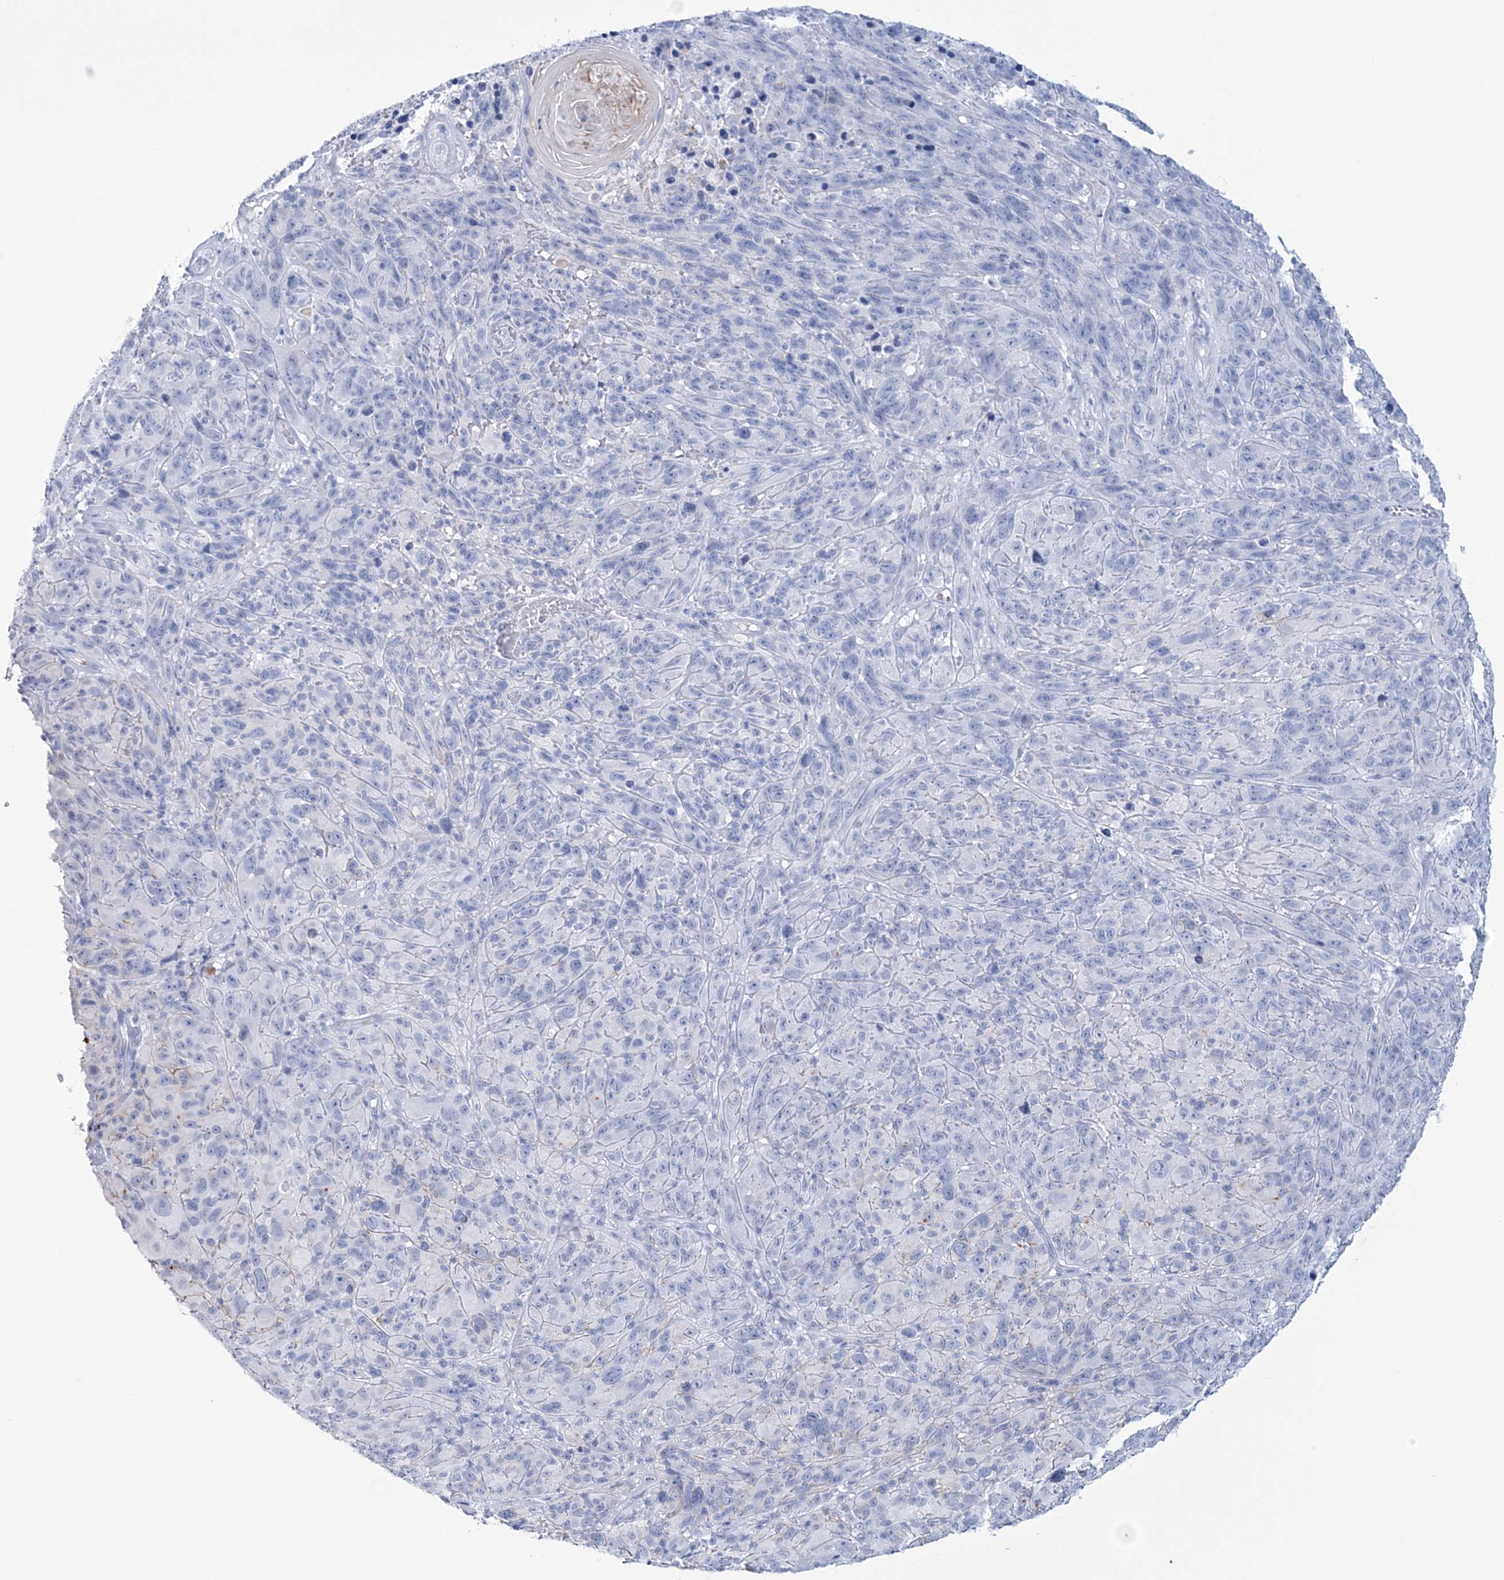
{"staining": {"intensity": "negative", "quantity": "none", "location": "none"}, "tissue": "melanoma", "cell_type": "Tumor cells", "image_type": "cancer", "snomed": [{"axis": "morphology", "description": "Malignant melanoma, NOS"}, {"axis": "topography", "description": "Skin of head"}], "caption": "DAB immunohistochemical staining of malignant melanoma exhibits no significant positivity in tumor cells.", "gene": "DPCD", "patient": {"sex": "male", "age": 96}}